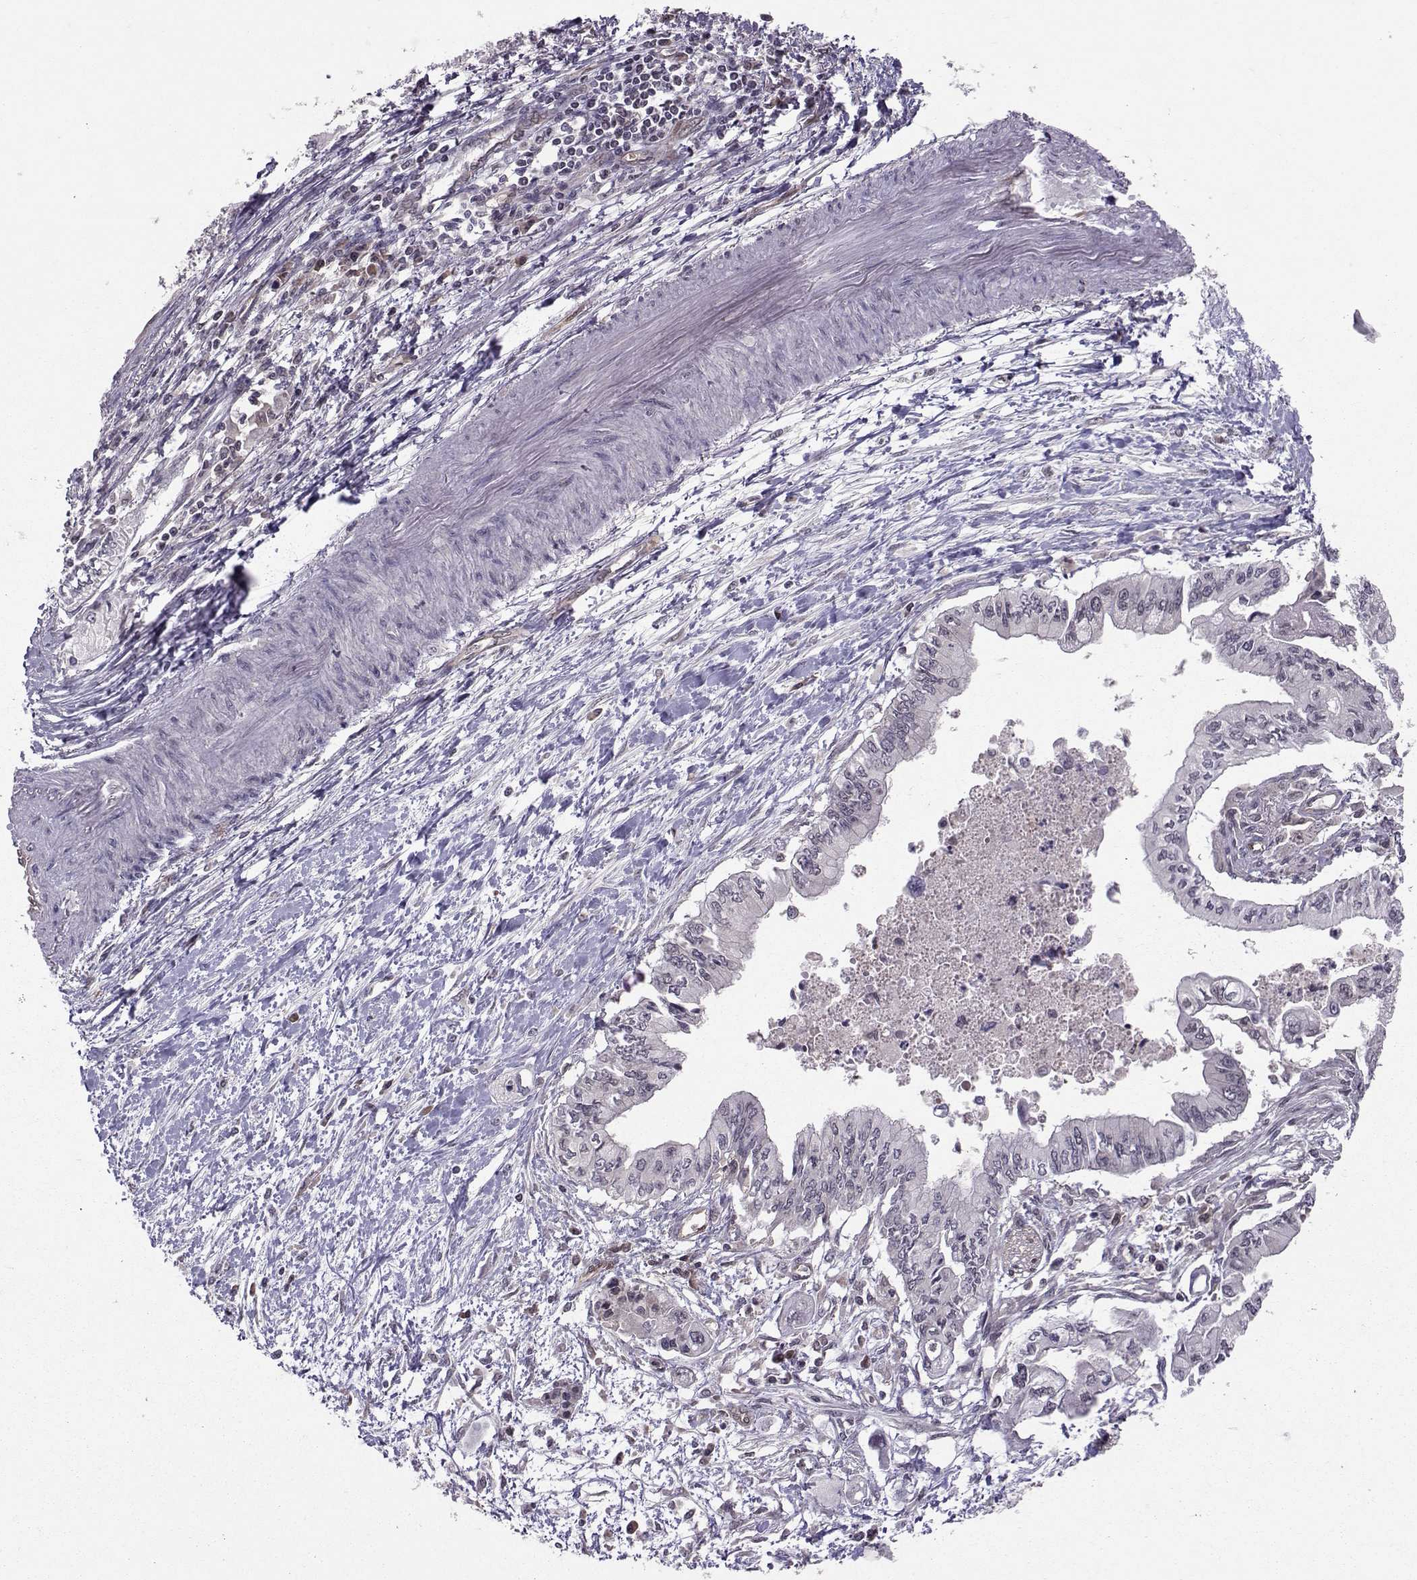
{"staining": {"intensity": "negative", "quantity": "none", "location": "none"}, "tissue": "pancreatic cancer", "cell_type": "Tumor cells", "image_type": "cancer", "snomed": [{"axis": "morphology", "description": "Adenocarcinoma, NOS"}, {"axis": "topography", "description": "Pancreas"}], "caption": "High magnification brightfield microscopy of pancreatic cancer (adenocarcinoma) stained with DAB (brown) and counterstained with hematoxylin (blue): tumor cells show no significant expression.", "gene": "PPP2R2A", "patient": {"sex": "female", "age": 61}}